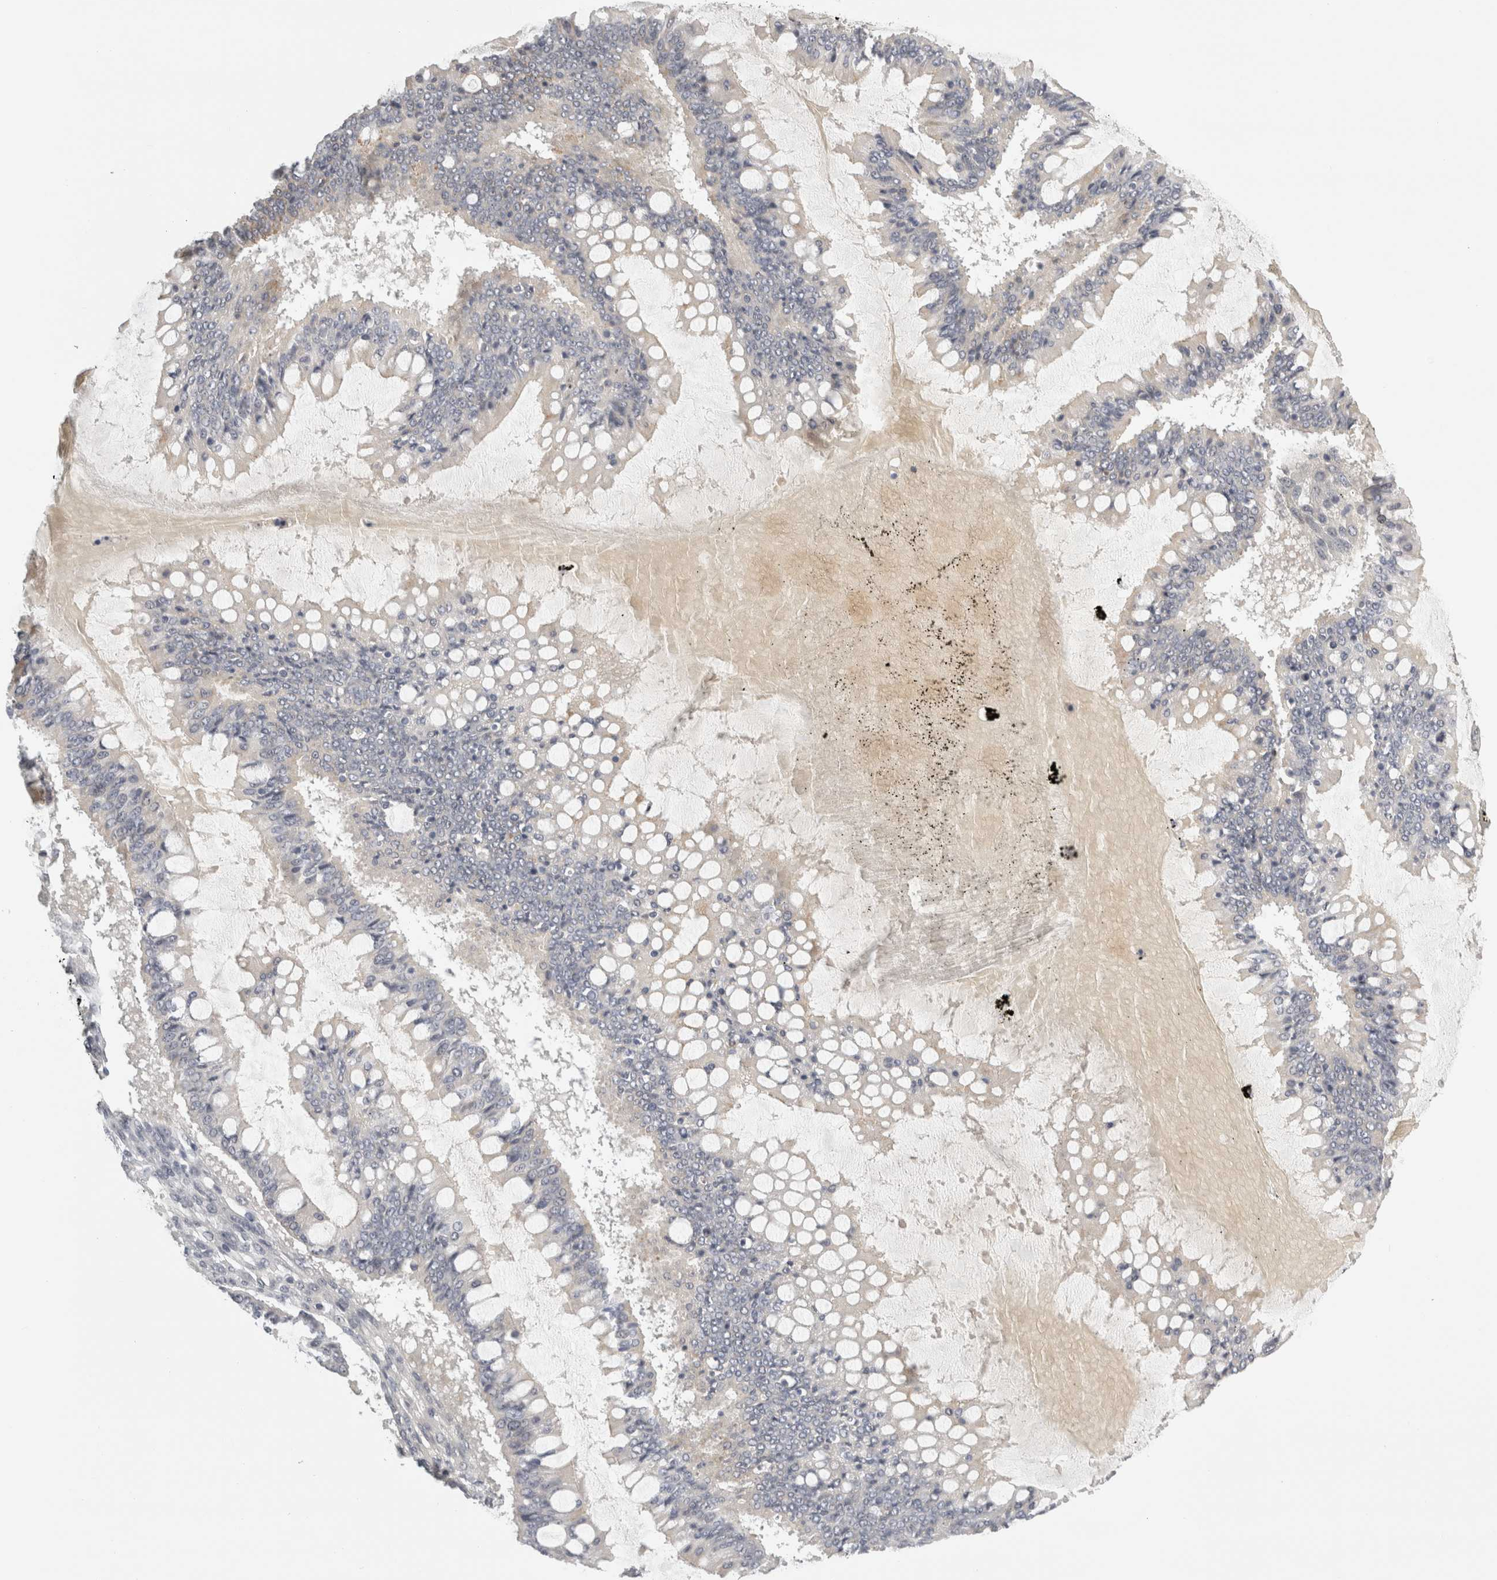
{"staining": {"intensity": "negative", "quantity": "none", "location": "none"}, "tissue": "ovarian cancer", "cell_type": "Tumor cells", "image_type": "cancer", "snomed": [{"axis": "morphology", "description": "Cystadenocarcinoma, mucinous, NOS"}, {"axis": "topography", "description": "Ovary"}], "caption": "Immunohistochemistry (IHC) of human ovarian cancer (mucinous cystadenocarcinoma) demonstrates no staining in tumor cells.", "gene": "FBLIM1", "patient": {"sex": "female", "age": 73}}